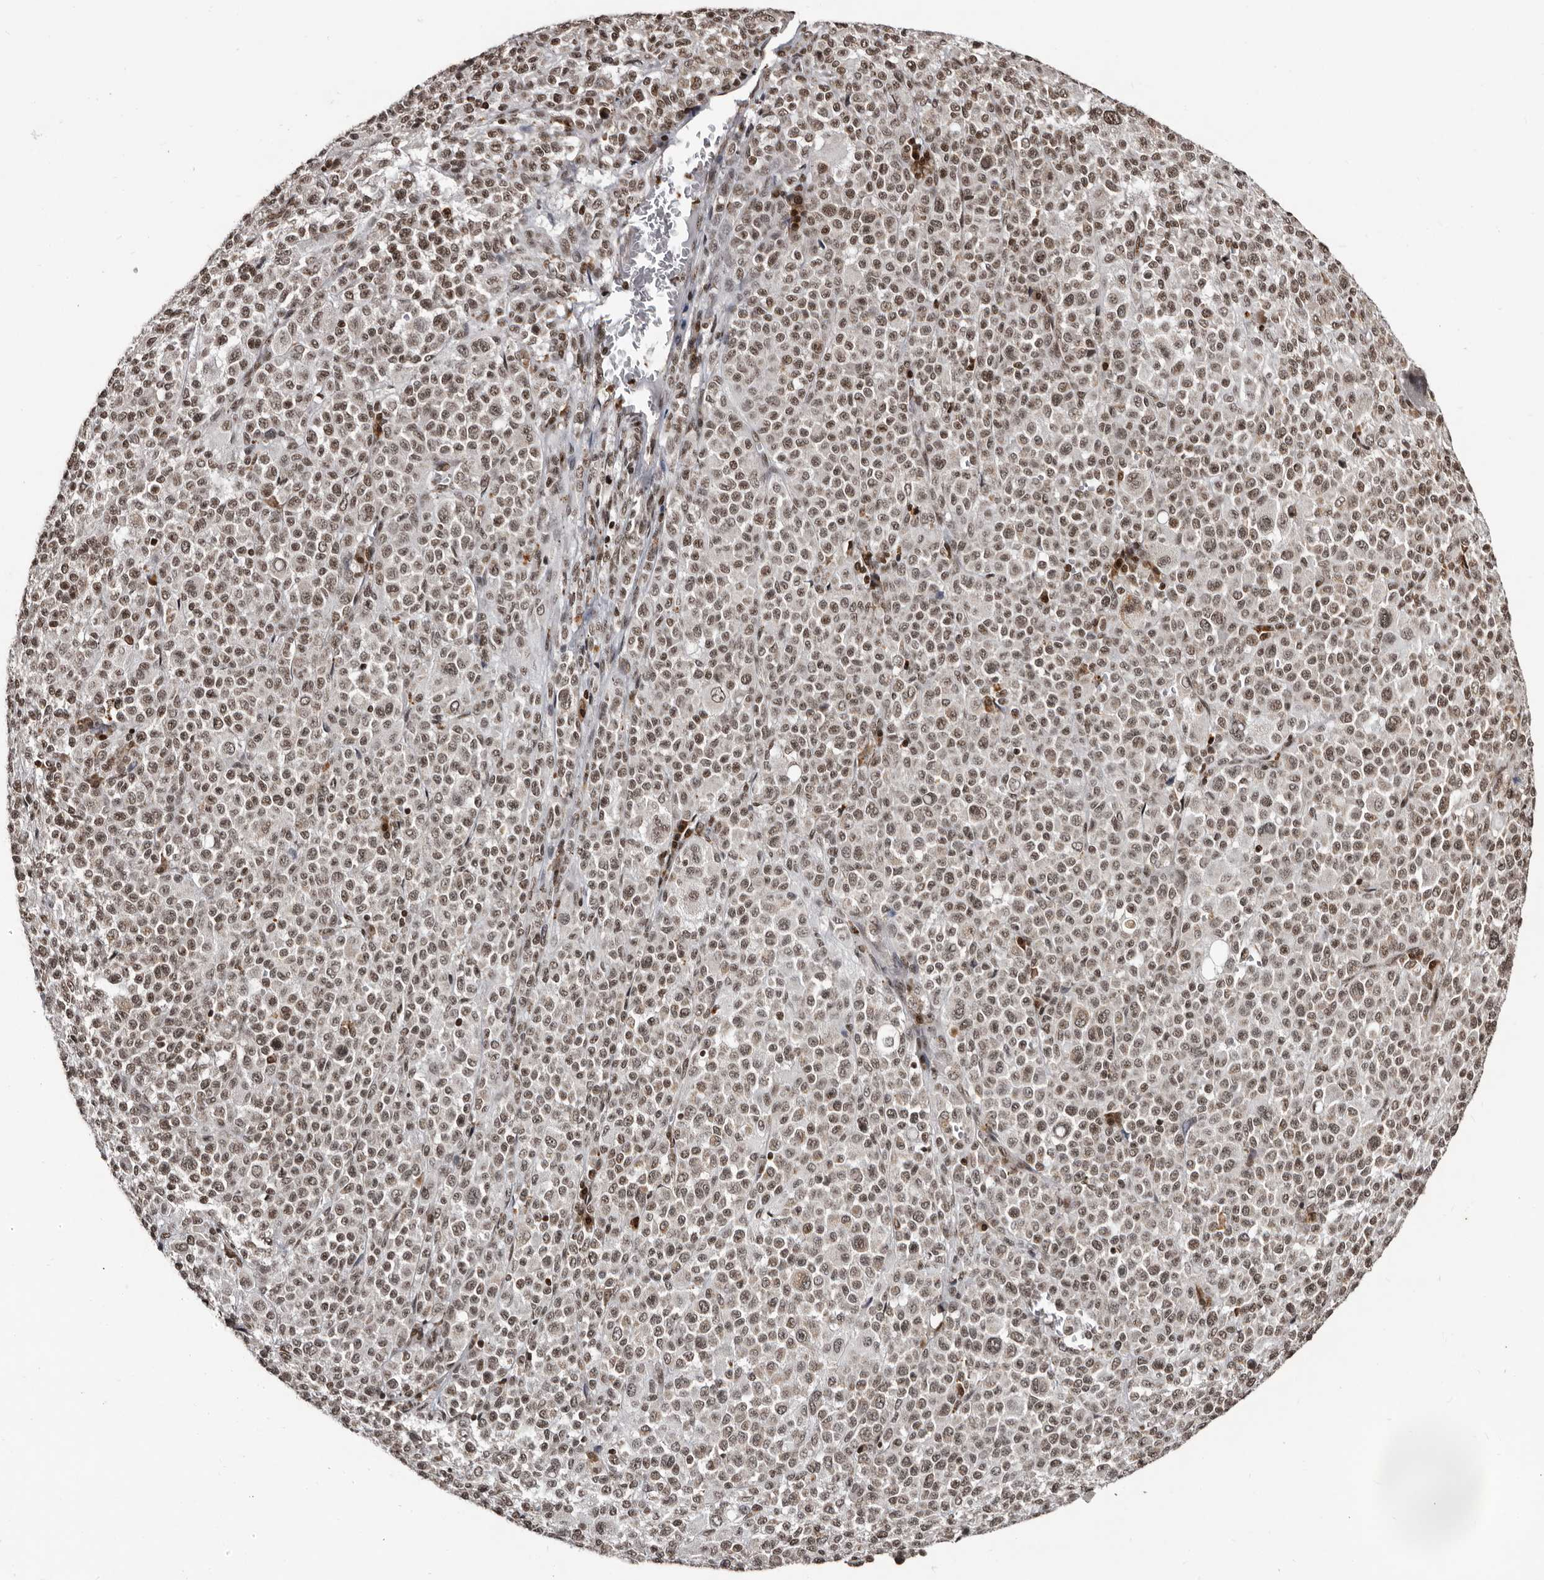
{"staining": {"intensity": "moderate", "quantity": ">75%", "location": "nuclear"}, "tissue": "melanoma", "cell_type": "Tumor cells", "image_type": "cancer", "snomed": [{"axis": "morphology", "description": "Malignant melanoma, Metastatic site"}, {"axis": "topography", "description": "Skin"}], "caption": "An image of human melanoma stained for a protein demonstrates moderate nuclear brown staining in tumor cells.", "gene": "THUMPD1", "patient": {"sex": "female", "age": 74}}